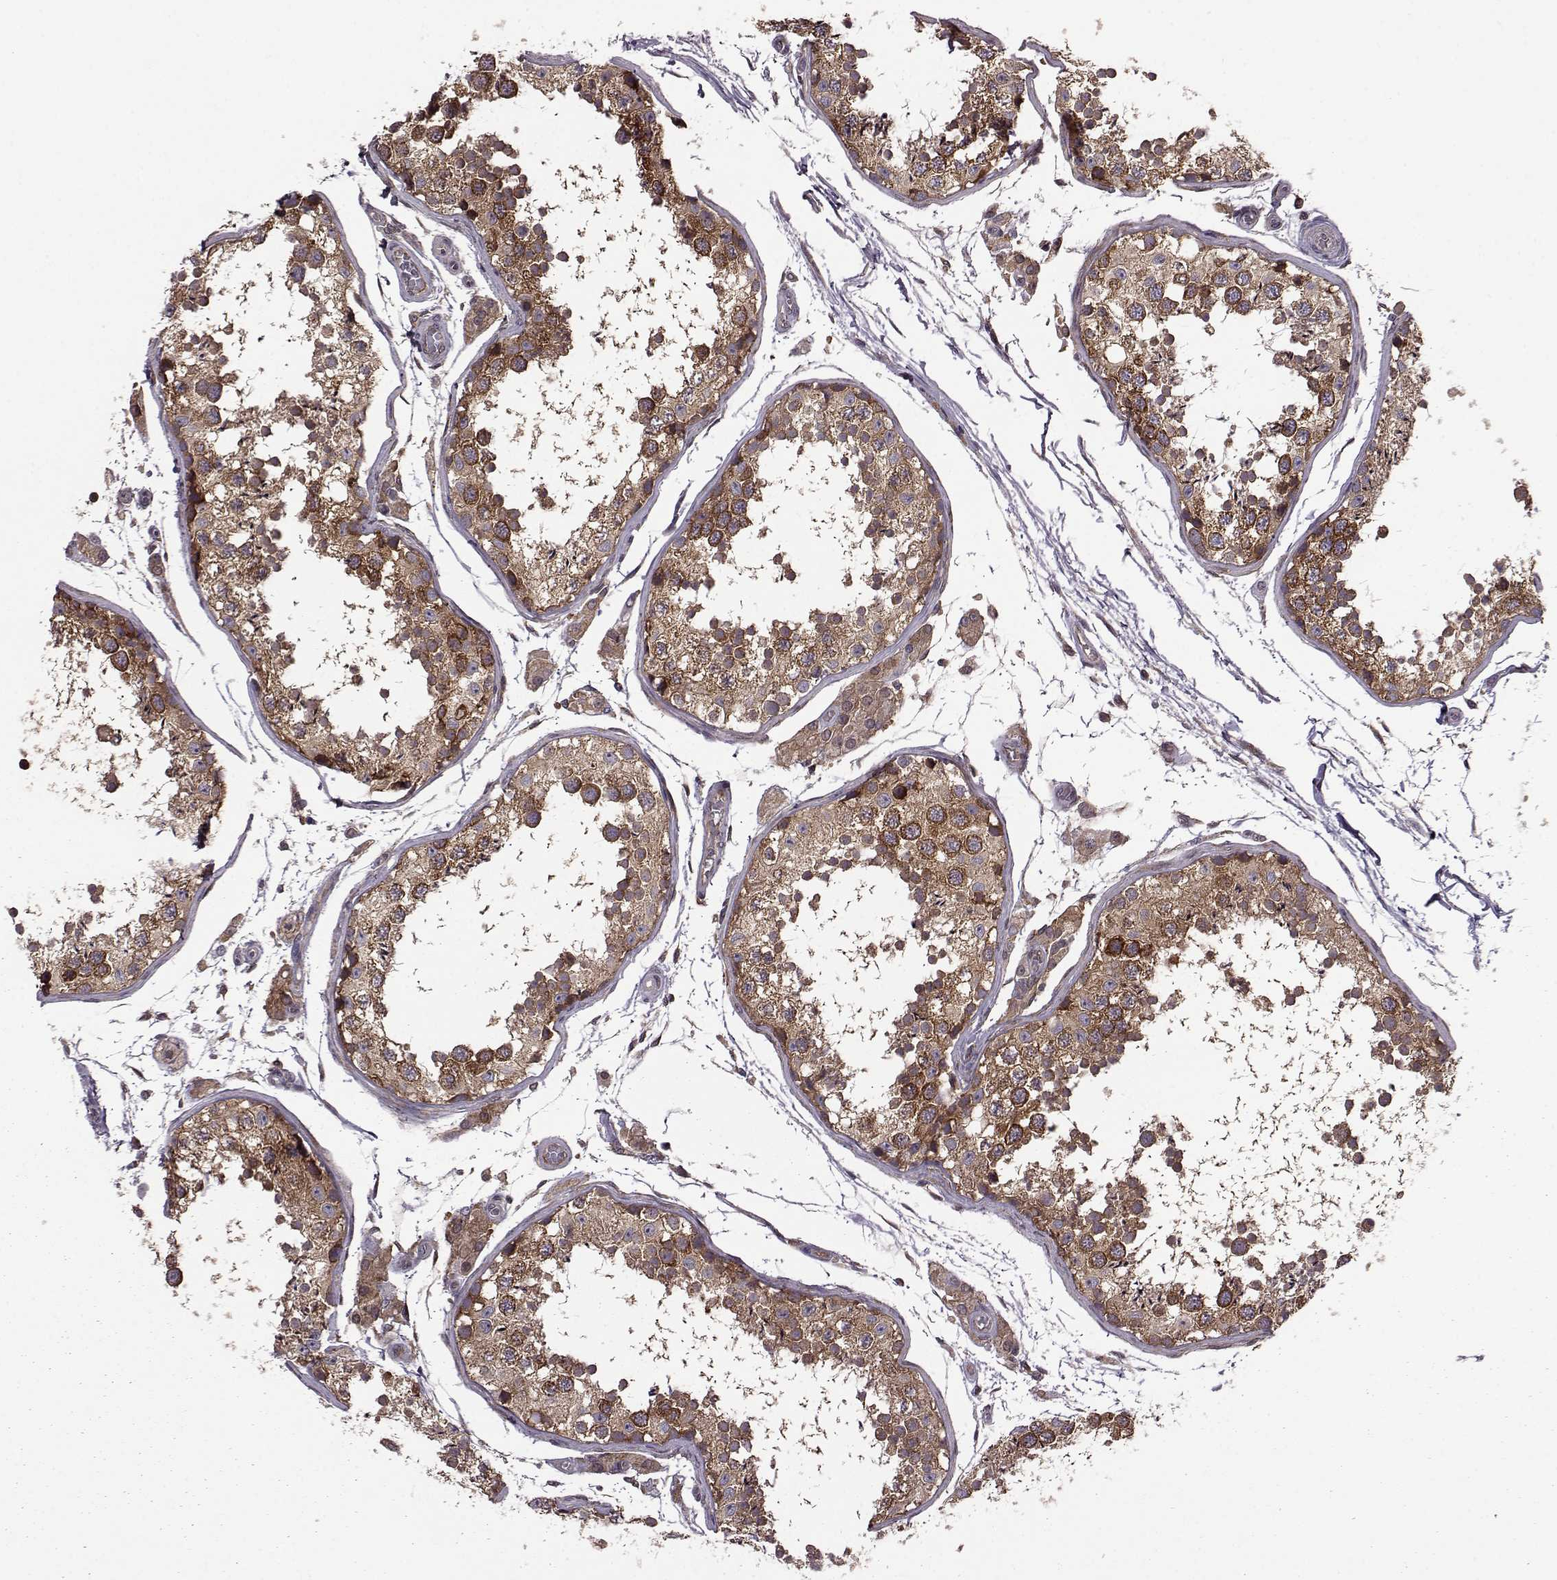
{"staining": {"intensity": "strong", "quantity": ">75%", "location": "cytoplasmic/membranous"}, "tissue": "testis", "cell_type": "Cells in seminiferous ducts", "image_type": "normal", "snomed": [{"axis": "morphology", "description": "Normal tissue, NOS"}, {"axis": "topography", "description": "Testis"}], "caption": "An immunohistochemistry (IHC) histopathology image of benign tissue is shown. Protein staining in brown labels strong cytoplasmic/membranous positivity in testis within cells in seminiferous ducts. Nuclei are stained in blue.", "gene": "URI1", "patient": {"sex": "male", "age": 29}}